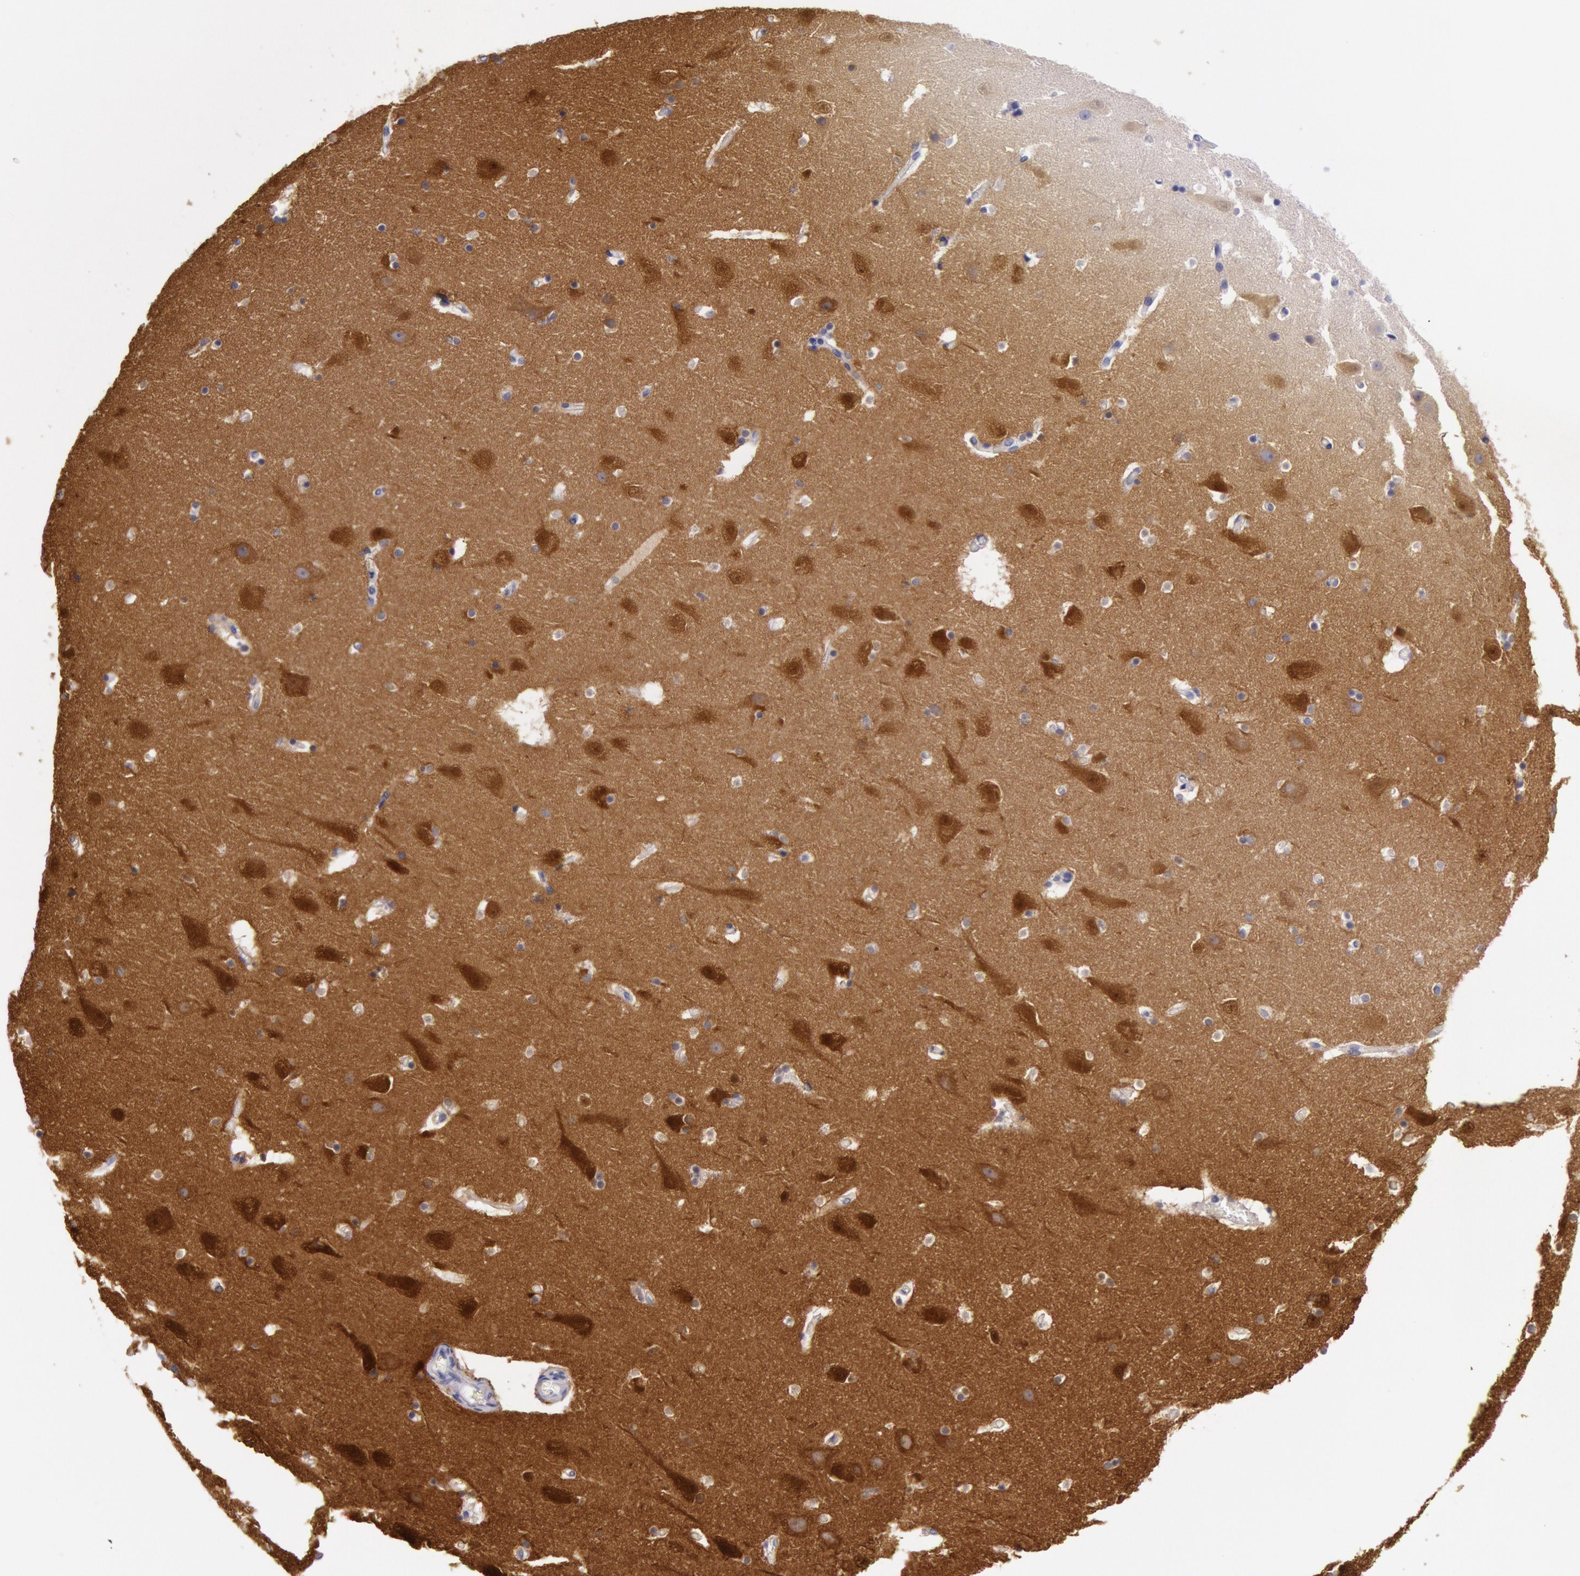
{"staining": {"intensity": "negative", "quantity": "none", "location": "none"}, "tissue": "hippocampus", "cell_type": "Glial cells", "image_type": "normal", "snomed": [{"axis": "morphology", "description": "Normal tissue, NOS"}, {"axis": "topography", "description": "Hippocampus"}], "caption": "Hippocampus was stained to show a protein in brown. There is no significant positivity in glial cells. Nuclei are stained in blue.", "gene": "MYO5A", "patient": {"sex": "male", "age": 45}}